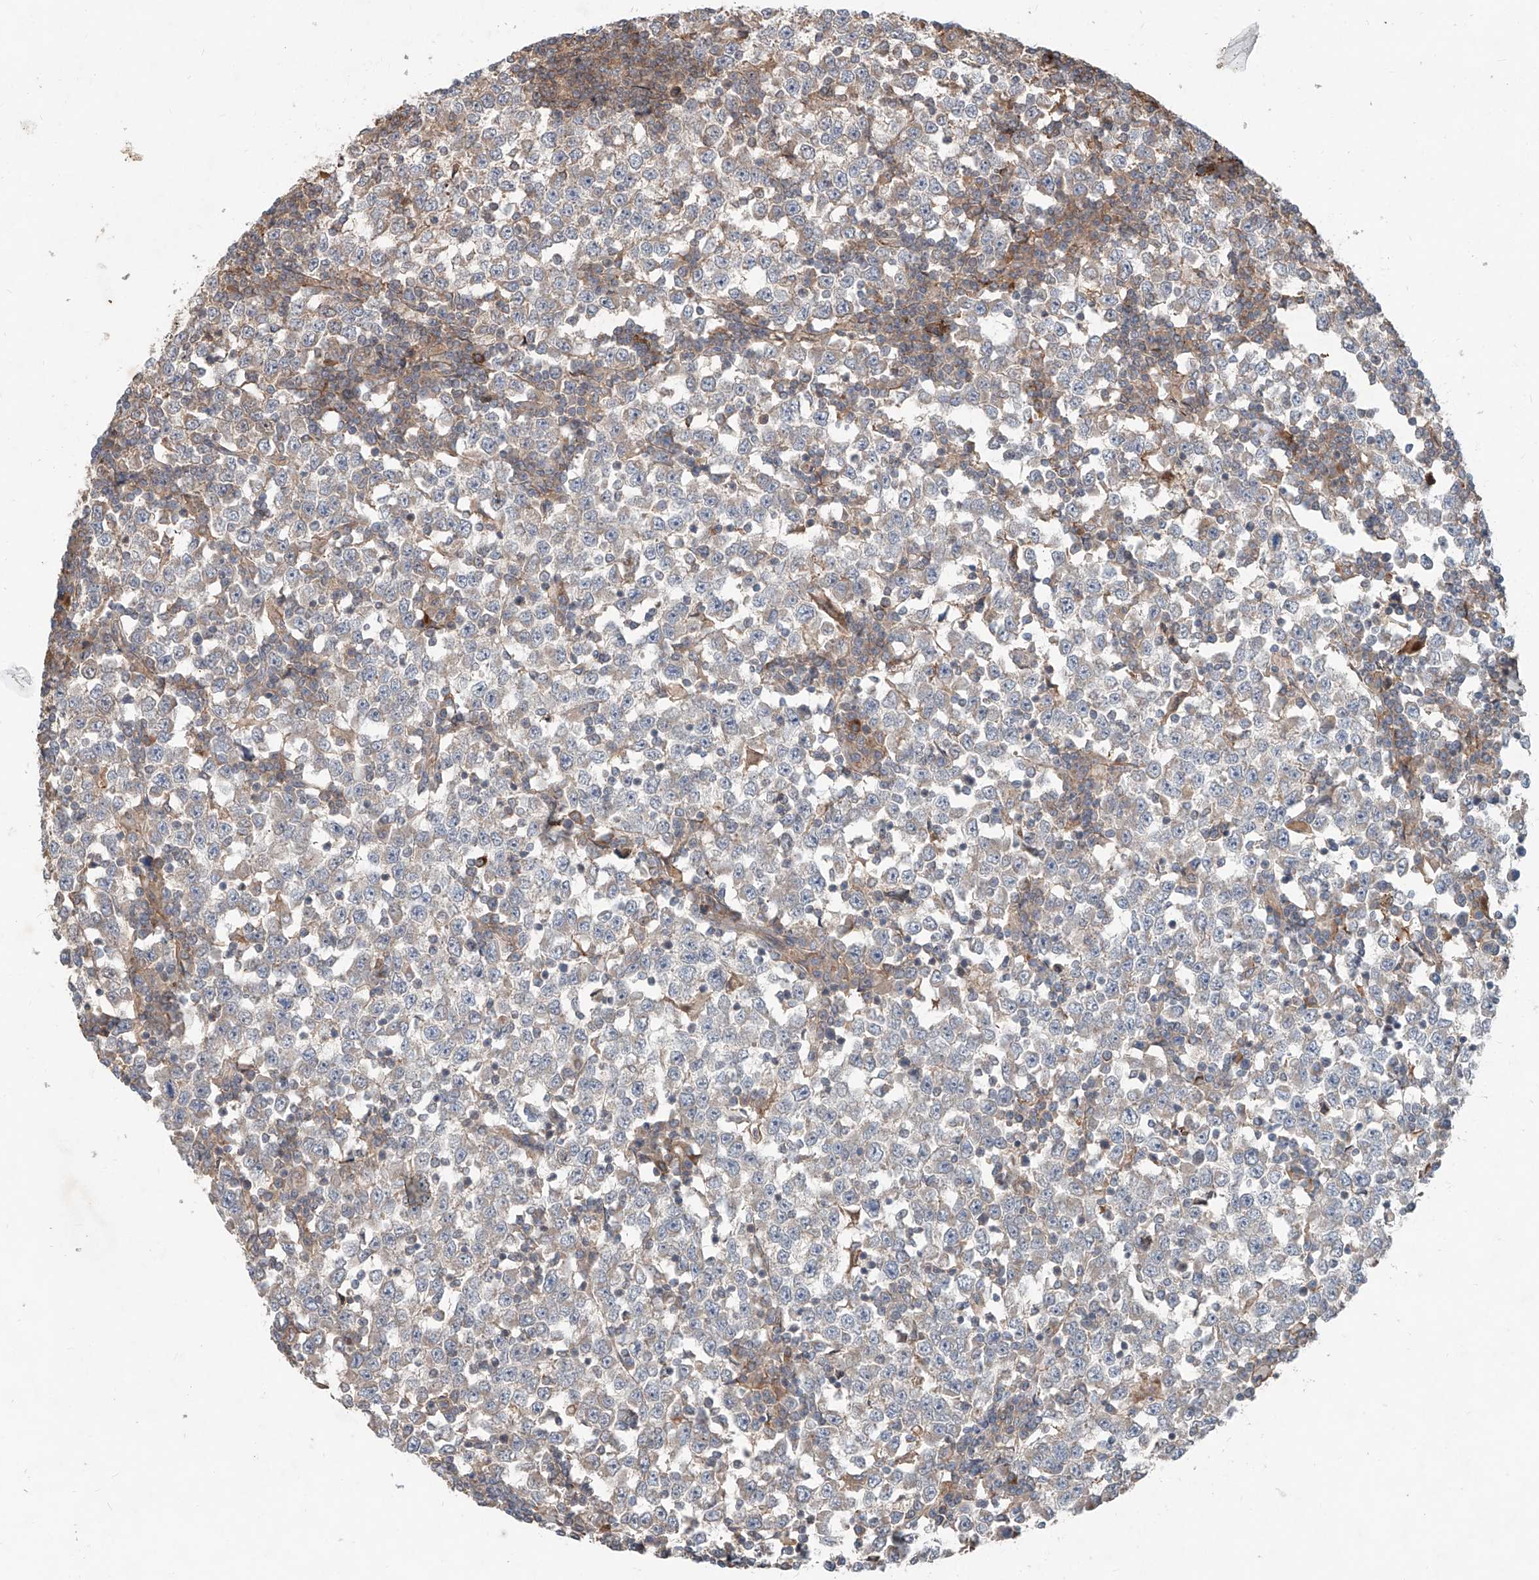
{"staining": {"intensity": "weak", "quantity": "<25%", "location": "cytoplasmic/membranous"}, "tissue": "testis cancer", "cell_type": "Tumor cells", "image_type": "cancer", "snomed": [{"axis": "morphology", "description": "Seminoma, NOS"}, {"axis": "topography", "description": "Testis"}], "caption": "Protein analysis of testis seminoma shows no significant staining in tumor cells.", "gene": "ADAM23", "patient": {"sex": "male", "age": 65}}